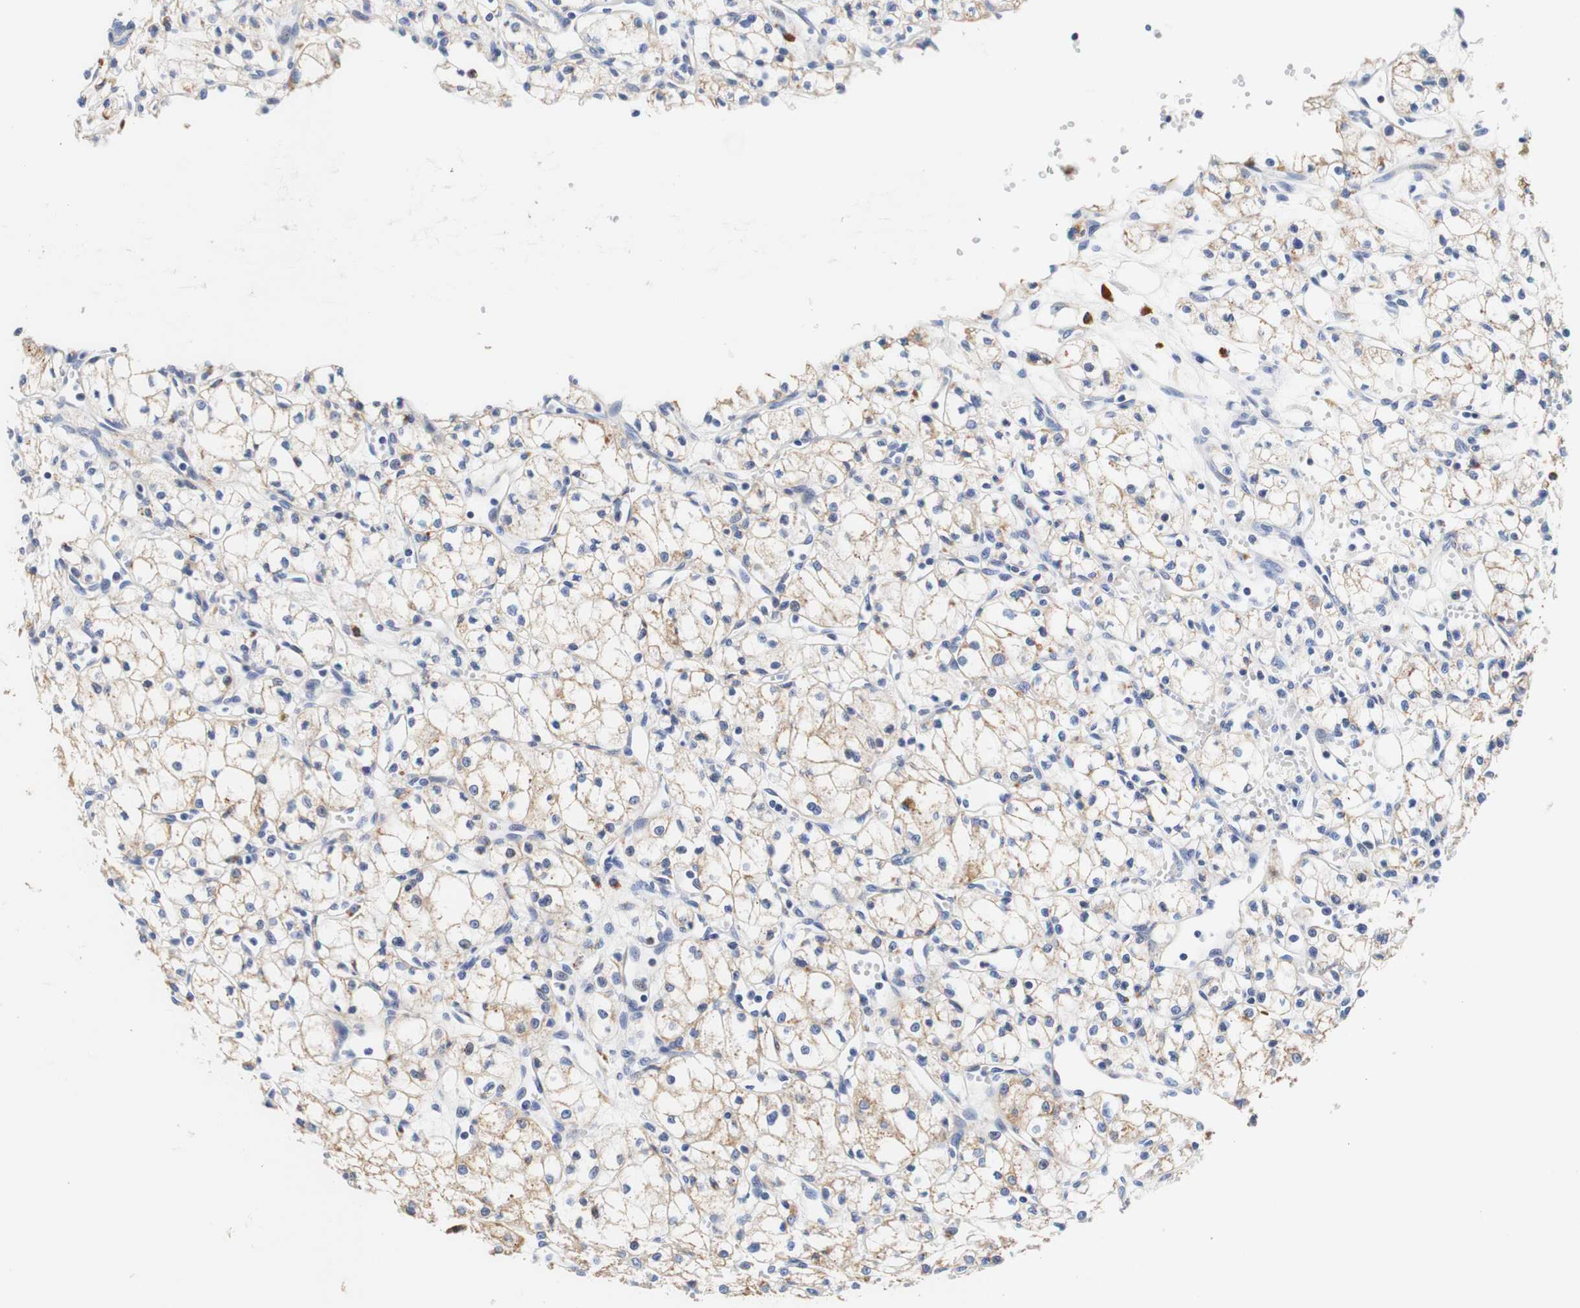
{"staining": {"intensity": "weak", "quantity": ">75%", "location": "cytoplasmic/membranous"}, "tissue": "renal cancer", "cell_type": "Tumor cells", "image_type": "cancer", "snomed": [{"axis": "morphology", "description": "Normal tissue, NOS"}, {"axis": "morphology", "description": "Adenocarcinoma, NOS"}, {"axis": "topography", "description": "Kidney"}], "caption": "An immunohistochemistry histopathology image of tumor tissue is shown. Protein staining in brown highlights weak cytoplasmic/membranous positivity in adenocarcinoma (renal) within tumor cells.", "gene": "CAMK4", "patient": {"sex": "male", "age": 59}}